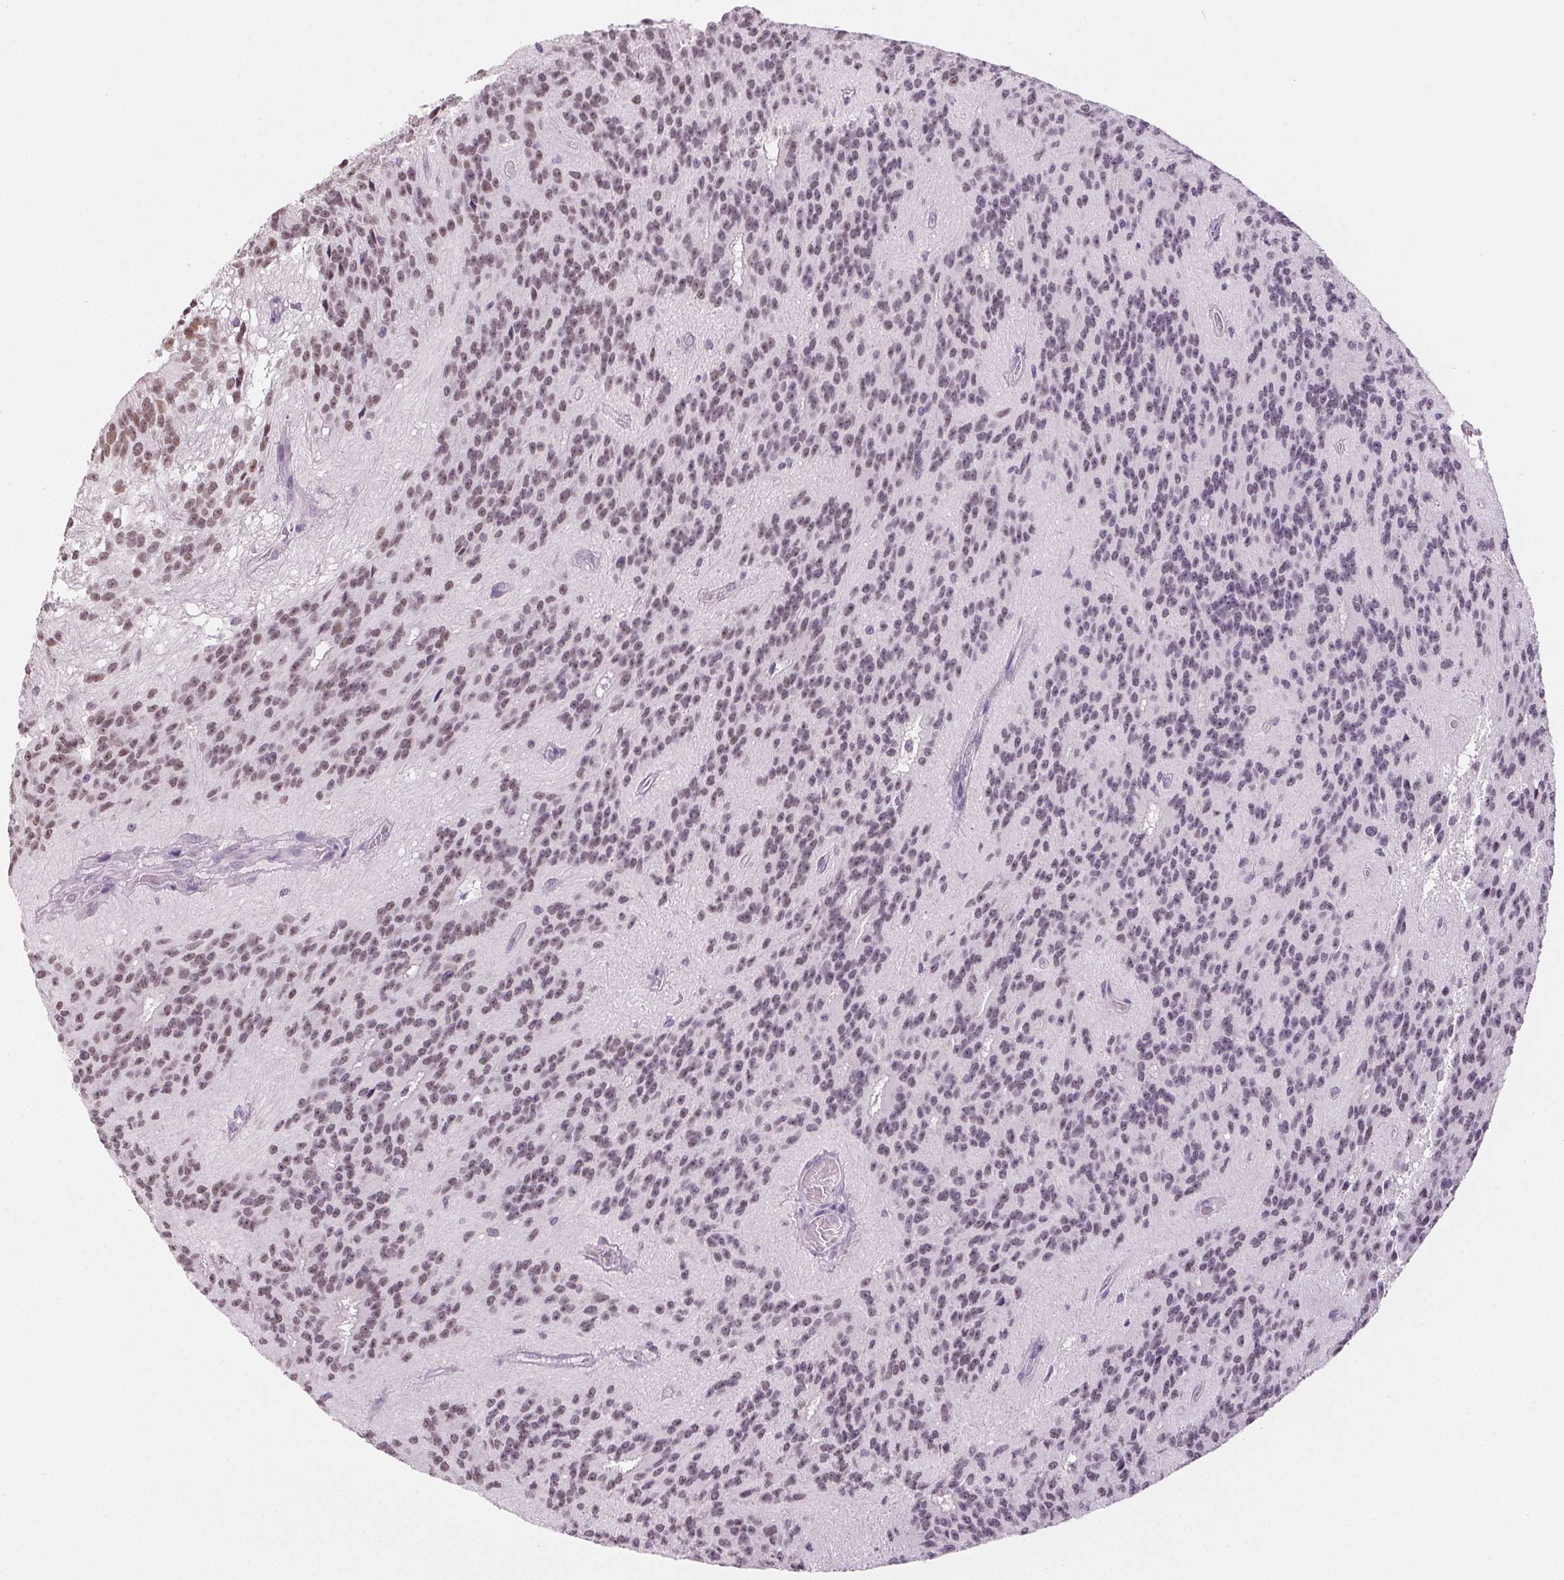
{"staining": {"intensity": "moderate", "quantity": "25%-75%", "location": "nuclear"}, "tissue": "glioma", "cell_type": "Tumor cells", "image_type": "cancer", "snomed": [{"axis": "morphology", "description": "Glioma, malignant, Low grade"}, {"axis": "topography", "description": "Brain"}], "caption": "Immunohistochemistry image of human glioma stained for a protein (brown), which shows medium levels of moderate nuclear positivity in approximately 25%-75% of tumor cells.", "gene": "DNAJC6", "patient": {"sex": "male", "age": 31}}